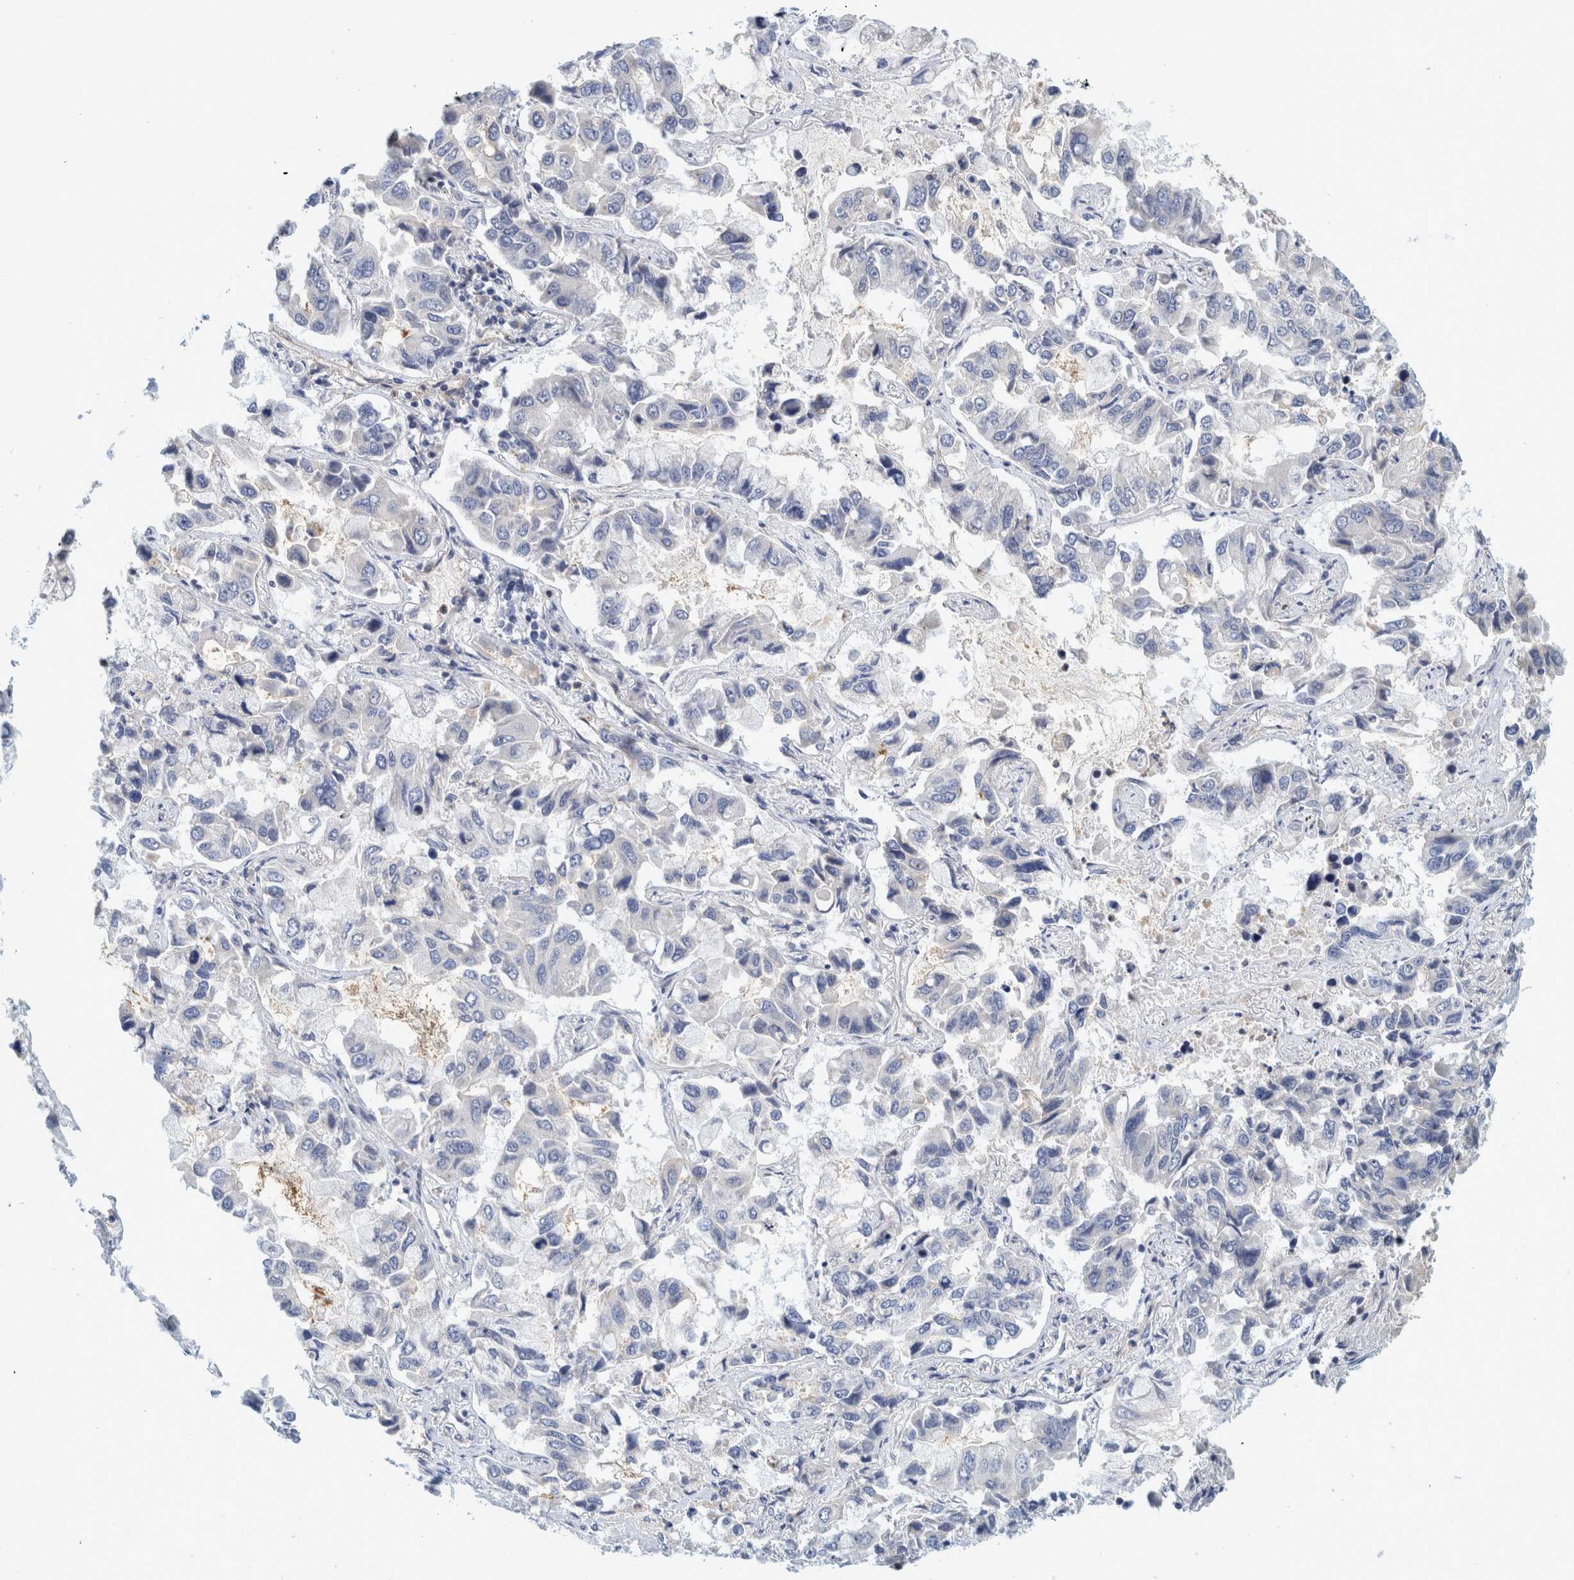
{"staining": {"intensity": "negative", "quantity": "none", "location": "none"}, "tissue": "lung cancer", "cell_type": "Tumor cells", "image_type": "cancer", "snomed": [{"axis": "morphology", "description": "Adenocarcinoma, NOS"}, {"axis": "topography", "description": "Lung"}], "caption": "A micrograph of lung cancer (adenocarcinoma) stained for a protein demonstrates no brown staining in tumor cells.", "gene": "ZNF324B", "patient": {"sex": "male", "age": 64}}